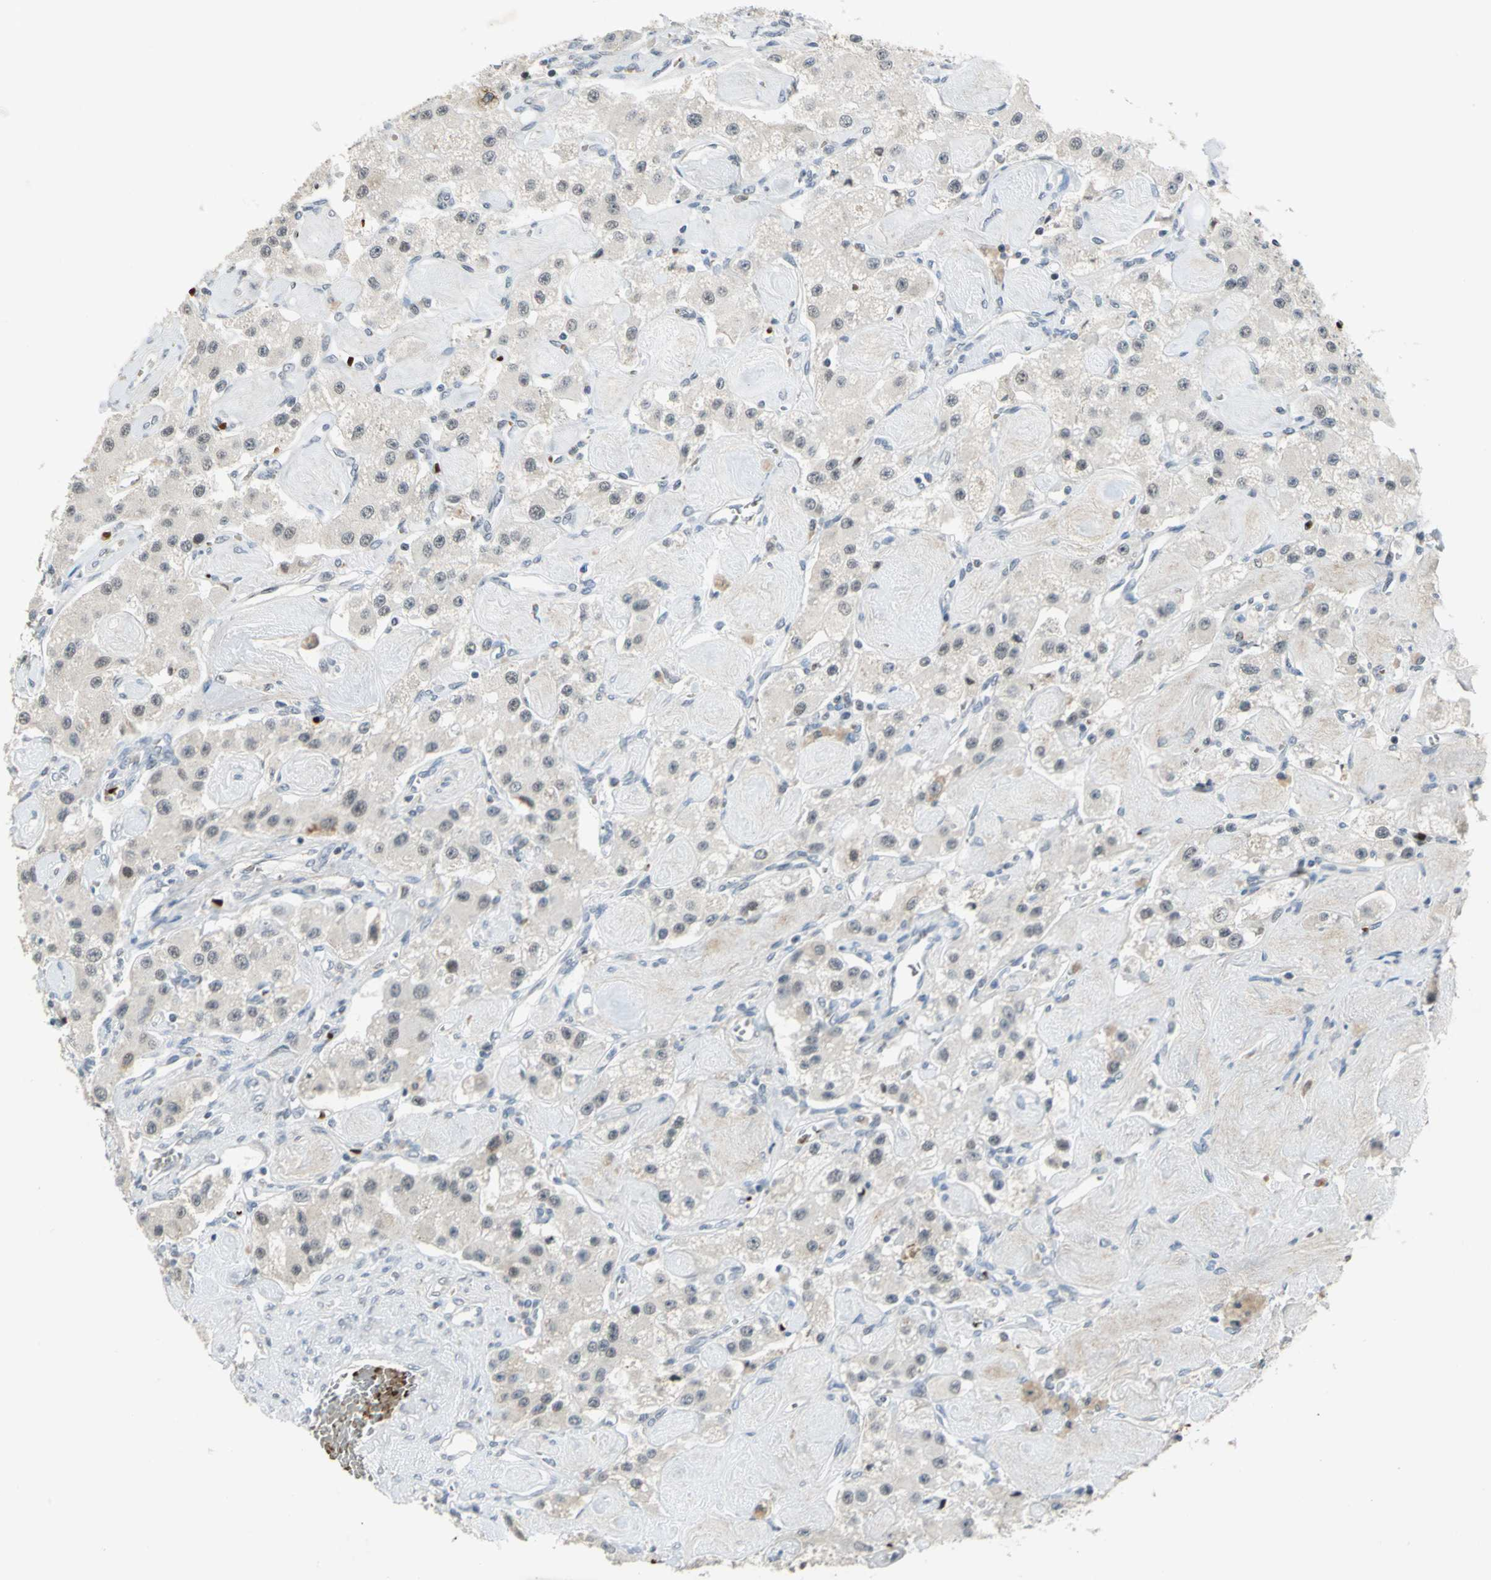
{"staining": {"intensity": "weak", "quantity": "25%-75%", "location": "nuclear"}, "tissue": "carcinoid", "cell_type": "Tumor cells", "image_type": "cancer", "snomed": [{"axis": "morphology", "description": "Carcinoid, malignant, NOS"}, {"axis": "topography", "description": "Pancreas"}], "caption": "Protein expression analysis of carcinoid demonstrates weak nuclear expression in about 25%-75% of tumor cells. Nuclei are stained in blue.", "gene": "GLI3", "patient": {"sex": "male", "age": 41}}